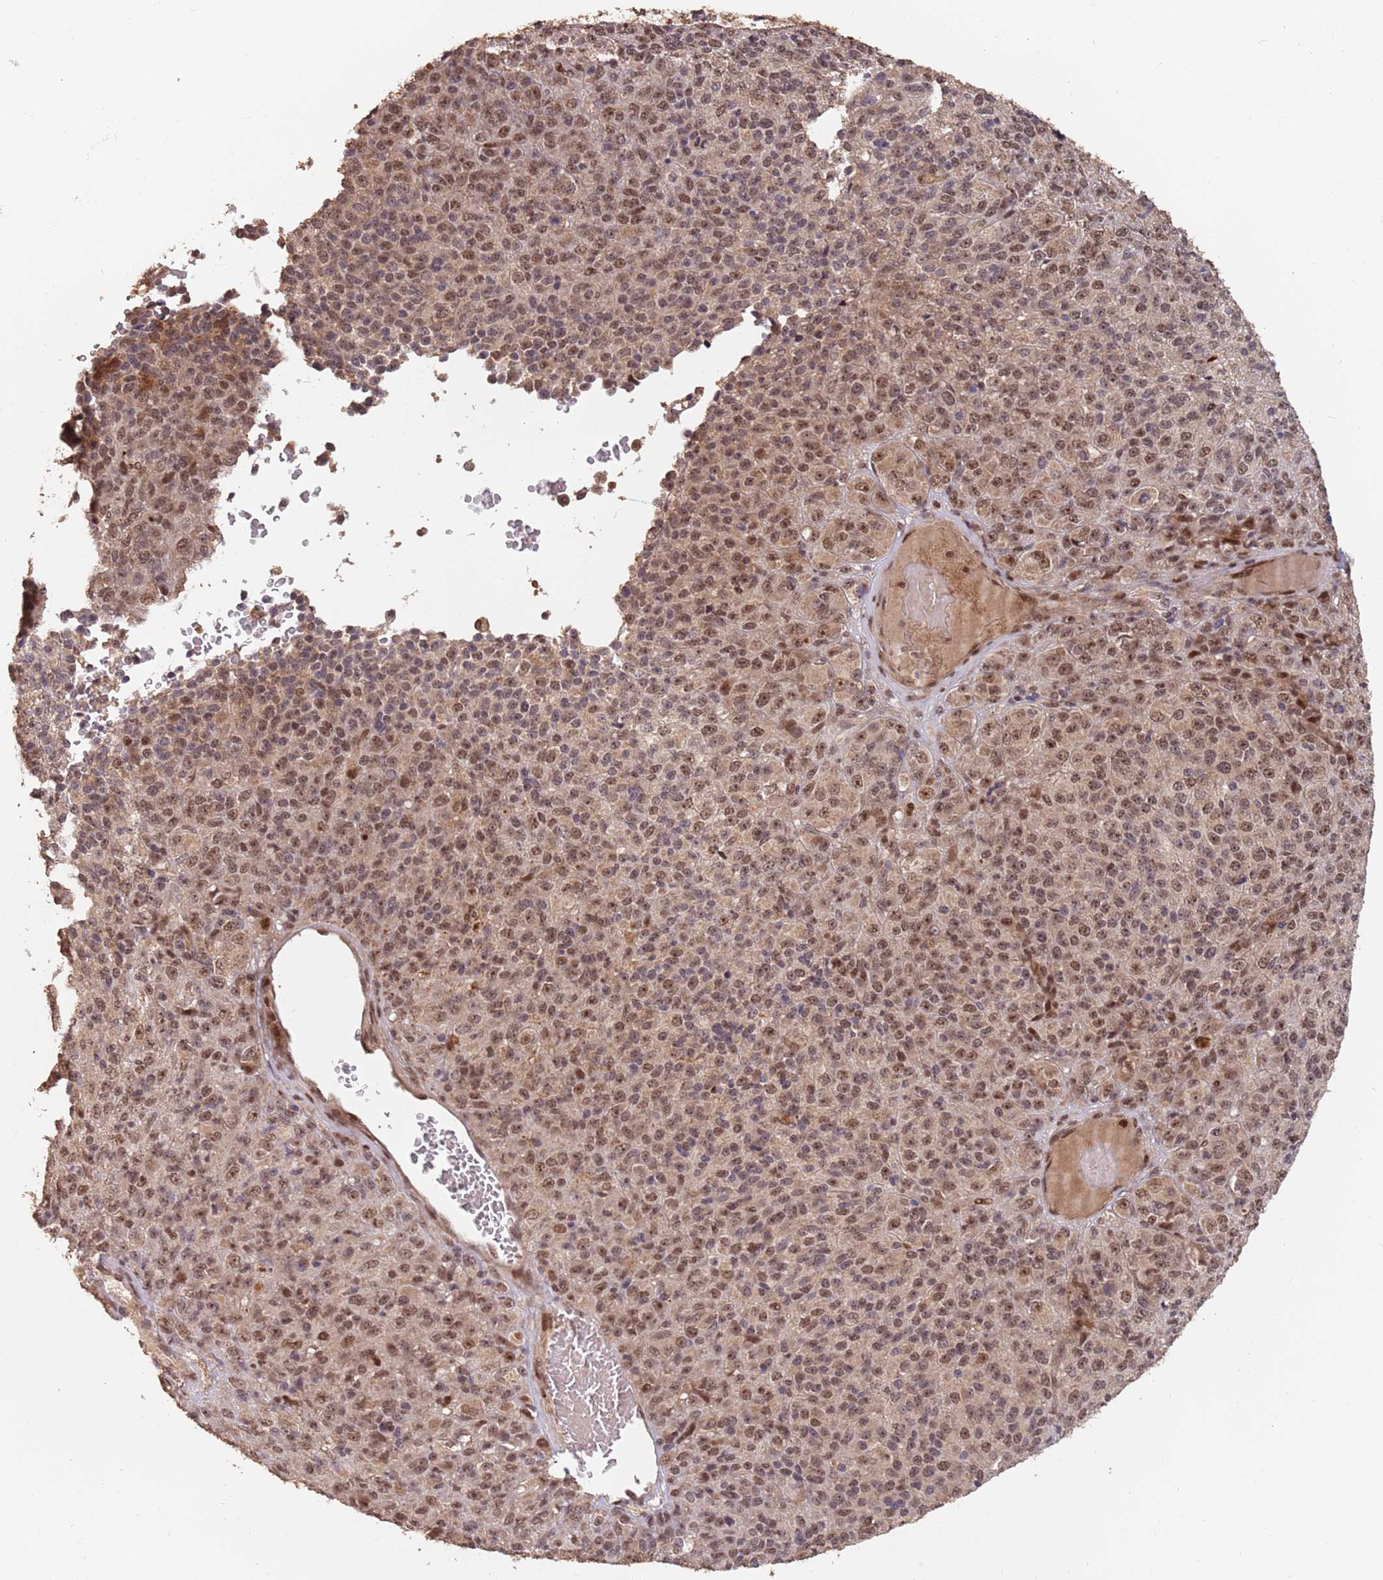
{"staining": {"intensity": "moderate", "quantity": ">75%", "location": "cytoplasmic/membranous,nuclear"}, "tissue": "melanoma", "cell_type": "Tumor cells", "image_type": "cancer", "snomed": [{"axis": "morphology", "description": "Malignant melanoma, Metastatic site"}, {"axis": "topography", "description": "Brain"}], "caption": "Approximately >75% of tumor cells in human malignant melanoma (metastatic site) show moderate cytoplasmic/membranous and nuclear protein positivity as visualized by brown immunohistochemical staining.", "gene": "RFXANK", "patient": {"sex": "female", "age": 56}}